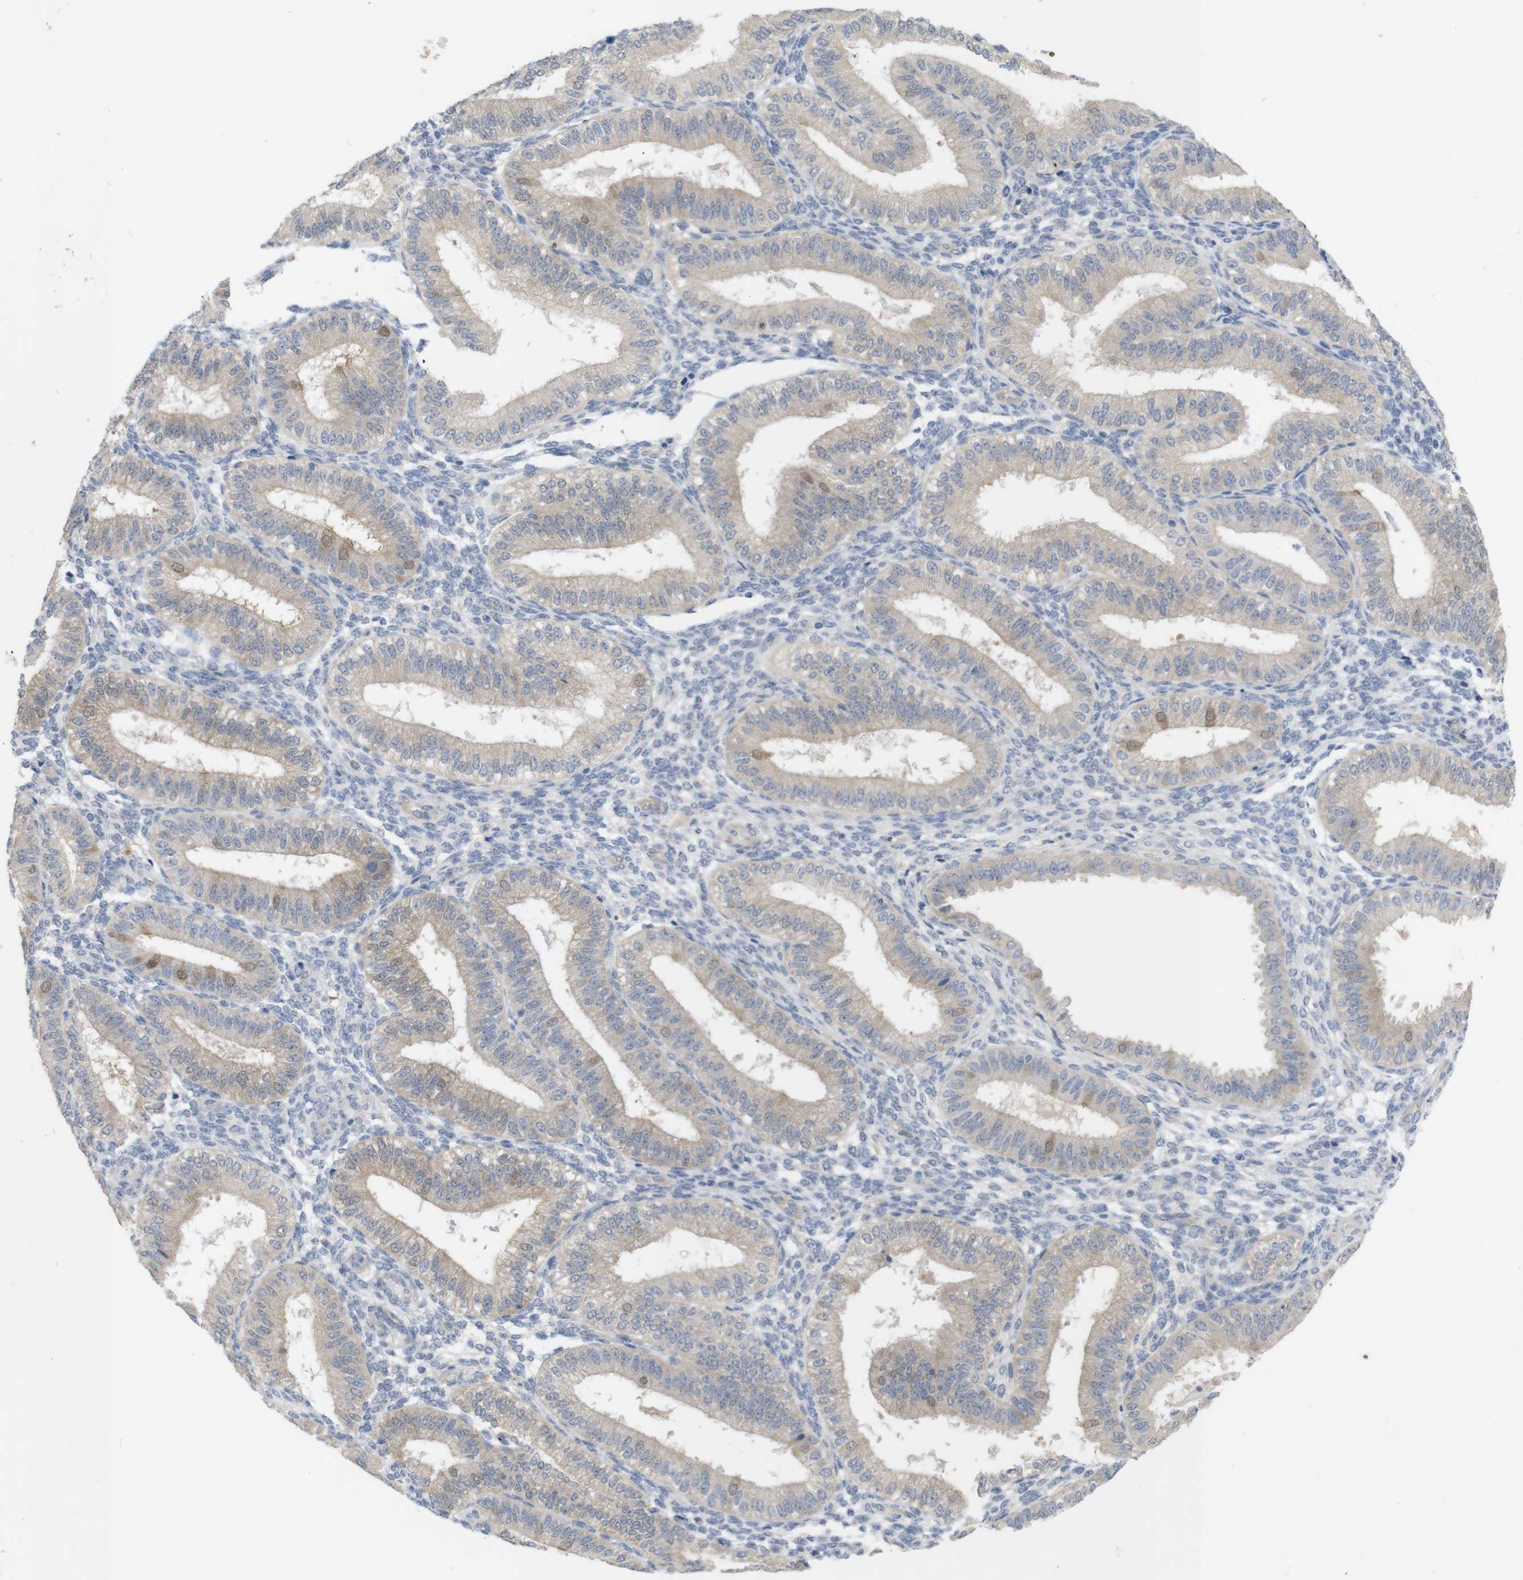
{"staining": {"intensity": "negative", "quantity": "none", "location": "none"}, "tissue": "endometrium", "cell_type": "Cells in endometrial stroma", "image_type": "normal", "snomed": [{"axis": "morphology", "description": "Normal tissue, NOS"}, {"axis": "topography", "description": "Endometrium"}], "caption": "DAB immunohistochemical staining of benign human endometrium displays no significant staining in cells in endometrial stroma. Brightfield microscopy of immunohistochemistry stained with DAB (brown) and hematoxylin (blue), captured at high magnification.", "gene": "BCAR3", "patient": {"sex": "female", "age": 39}}